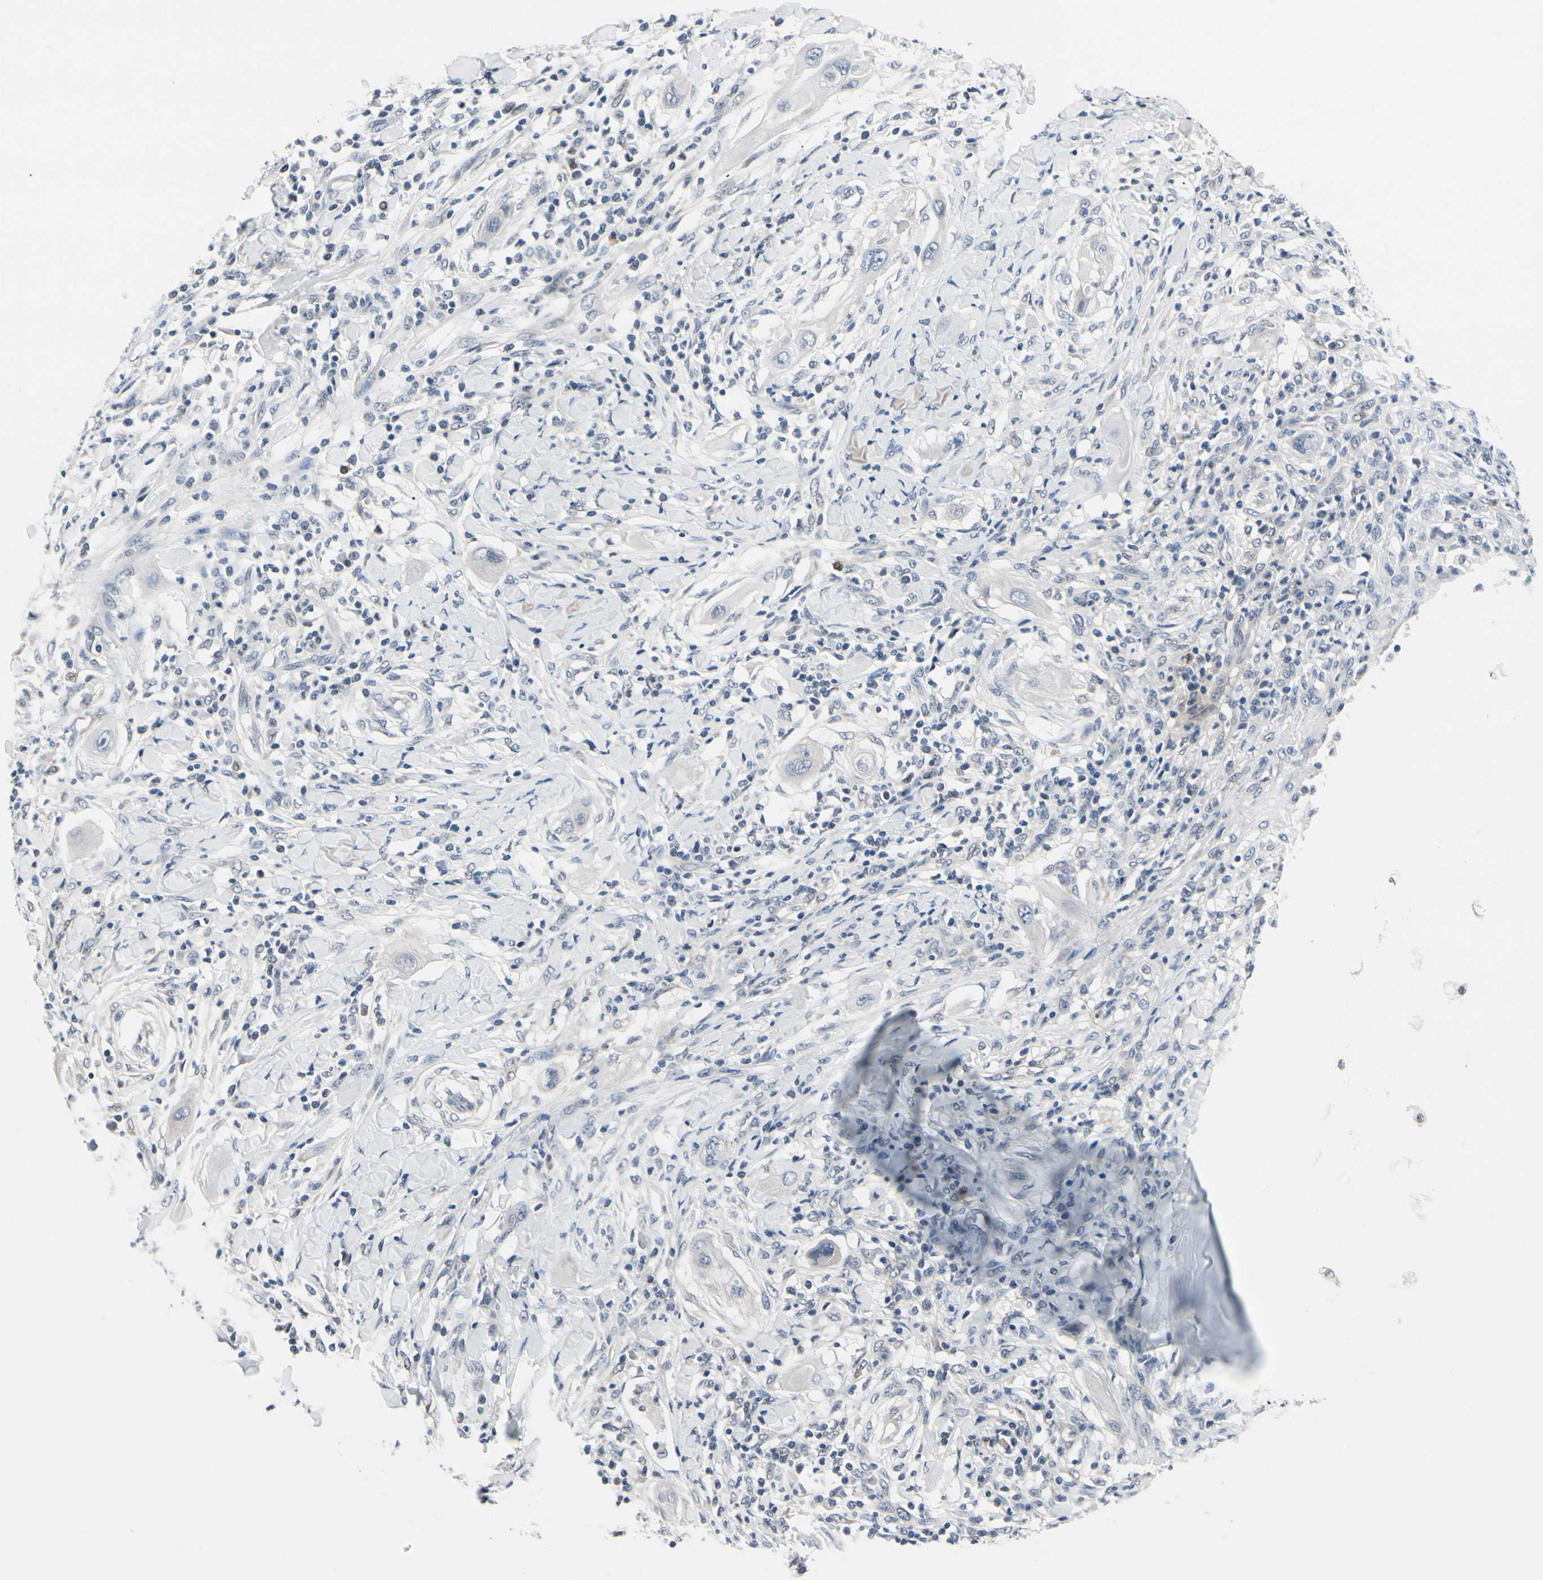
{"staining": {"intensity": "negative", "quantity": "none", "location": "none"}, "tissue": "lung cancer", "cell_type": "Tumor cells", "image_type": "cancer", "snomed": [{"axis": "morphology", "description": "Squamous cell carcinoma, NOS"}, {"axis": "topography", "description": "Lung"}], "caption": "An IHC micrograph of lung cancer is shown. There is no staining in tumor cells of lung cancer. Brightfield microscopy of IHC stained with DAB (3,3'-diaminobenzidine) (brown) and hematoxylin (blue), captured at high magnification.", "gene": "PRDX6", "patient": {"sex": "female", "age": 47}}